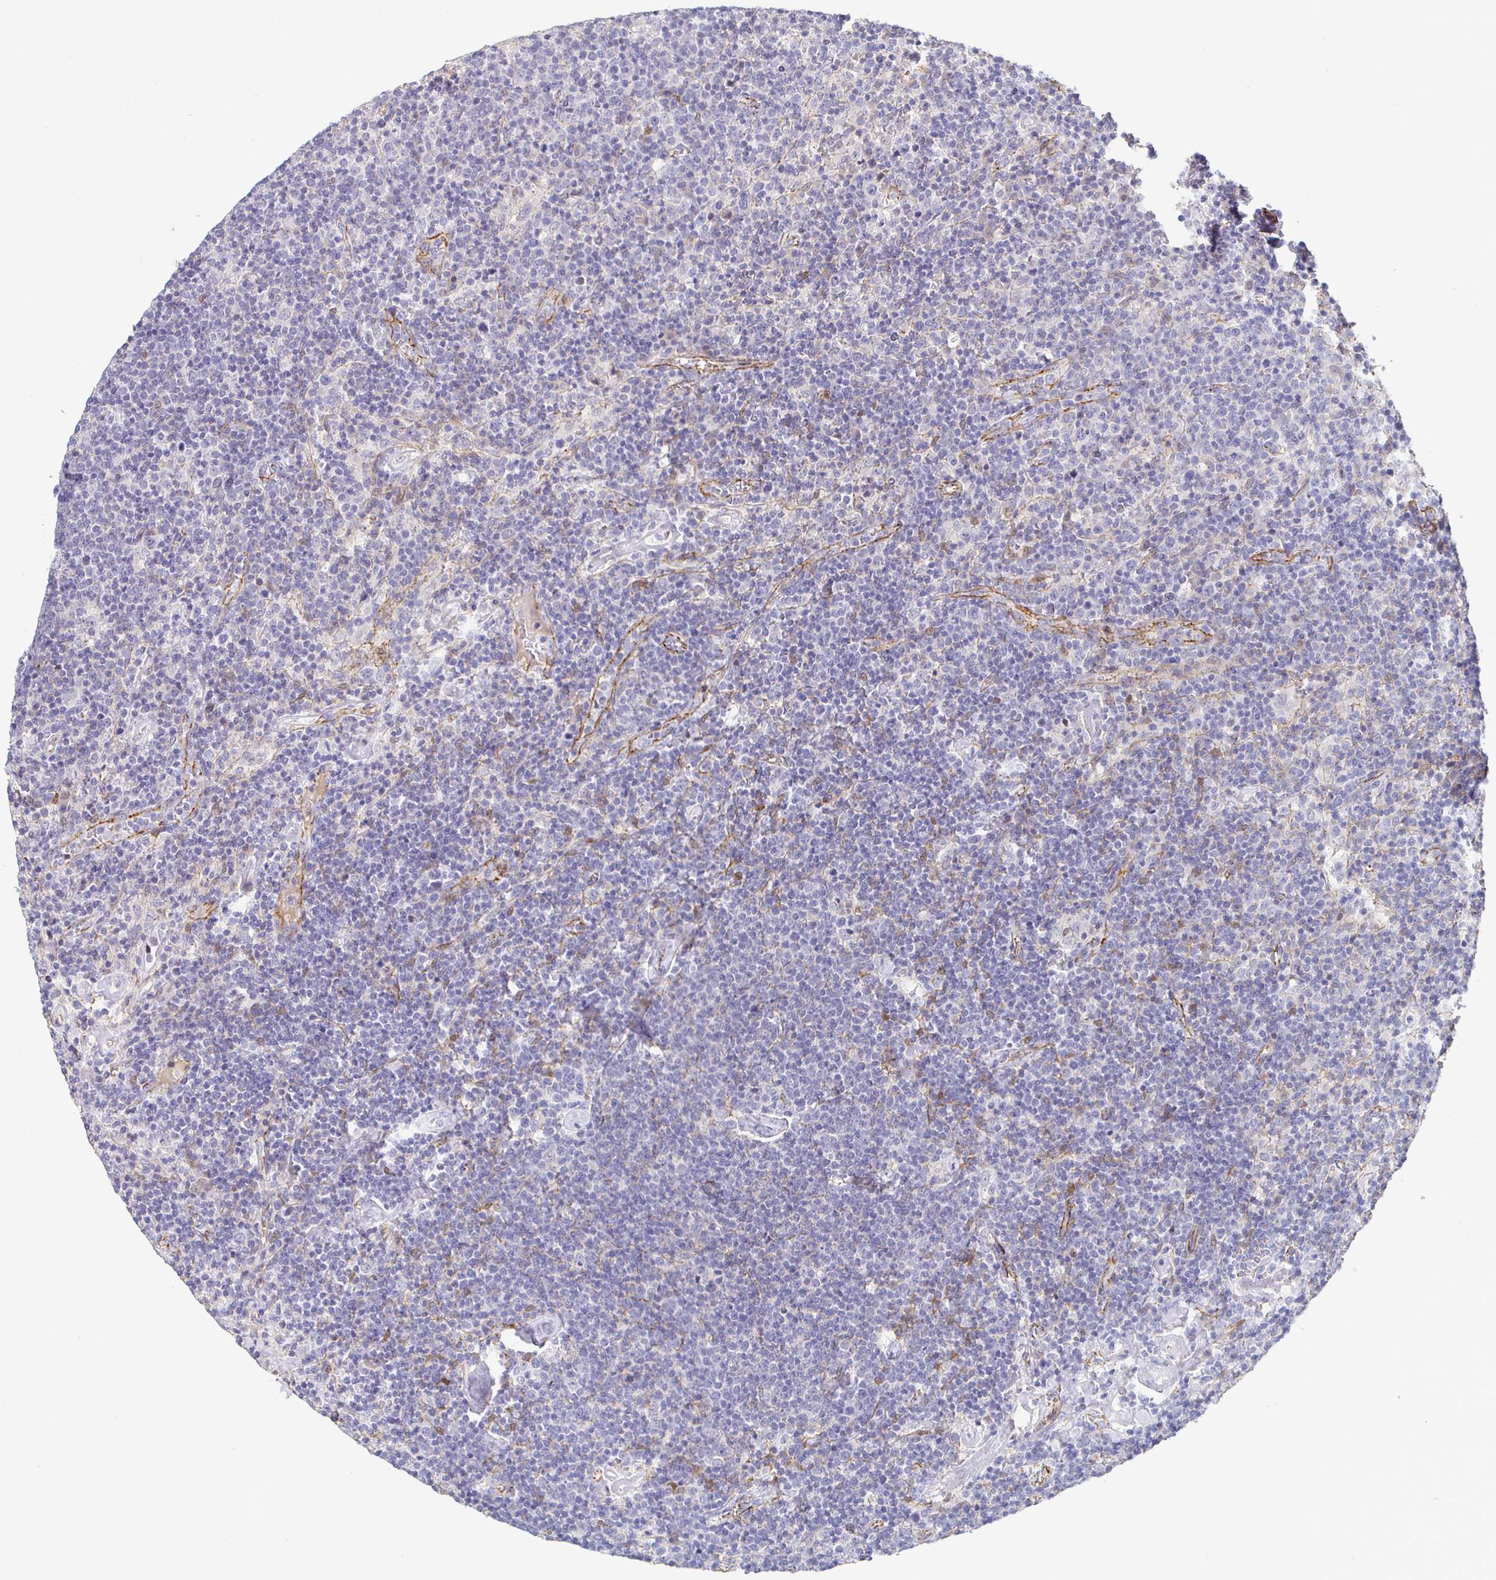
{"staining": {"intensity": "negative", "quantity": "none", "location": "none"}, "tissue": "lymphoma", "cell_type": "Tumor cells", "image_type": "cancer", "snomed": [{"axis": "morphology", "description": "Malignant lymphoma, non-Hodgkin's type, High grade"}, {"axis": "topography", "description": "Lymph node"}], "caption": "Tumor cells are negative for brown protein staining in lymphoma.", "gene": "PIWIL3", "patient": {"sex": "male", "age": 61}}